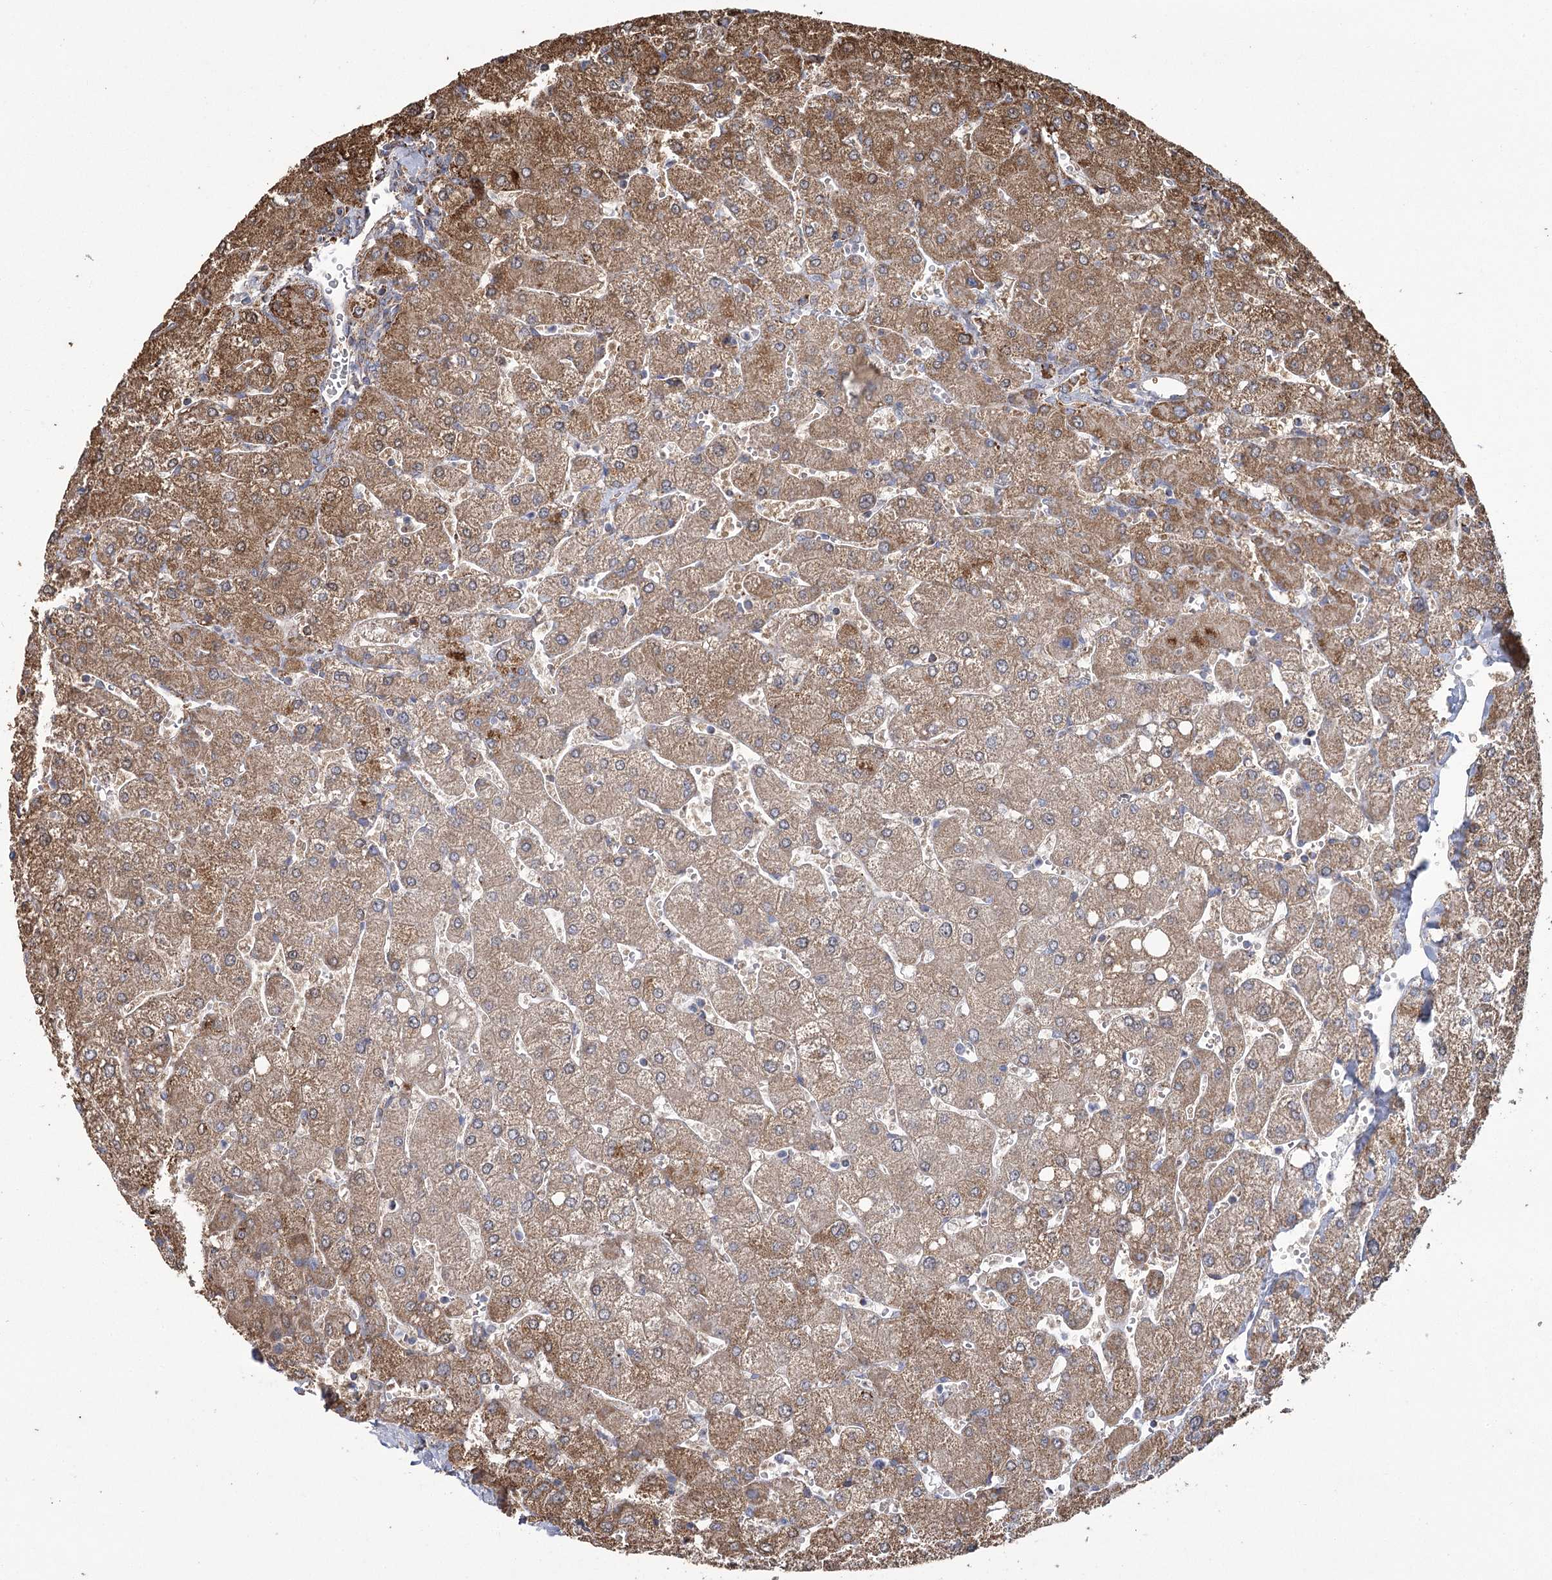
{"staining": {"intensity": "moderate", "quantity": ">75%", "location": "cytoplasmic/membranous"}, "tissue": "liver", "cell_type": "Cholangiocytes", "image_type": "normal", "snomed": [{"axis": "morphology", "description": "Normal tissue, NOS"}, {"axis": "topography", "description": "Liver"}], "caption": "A high-resolution micrograph shows immunohistochemistry (IHC) staining of unremarkable liver, which demonstrates moderate cytoplasmic/membranous positivity in approximately >75% of cholangiocytes.", "gene": "RANBP3L", "patient": {"sex": "male", "age": 55}}